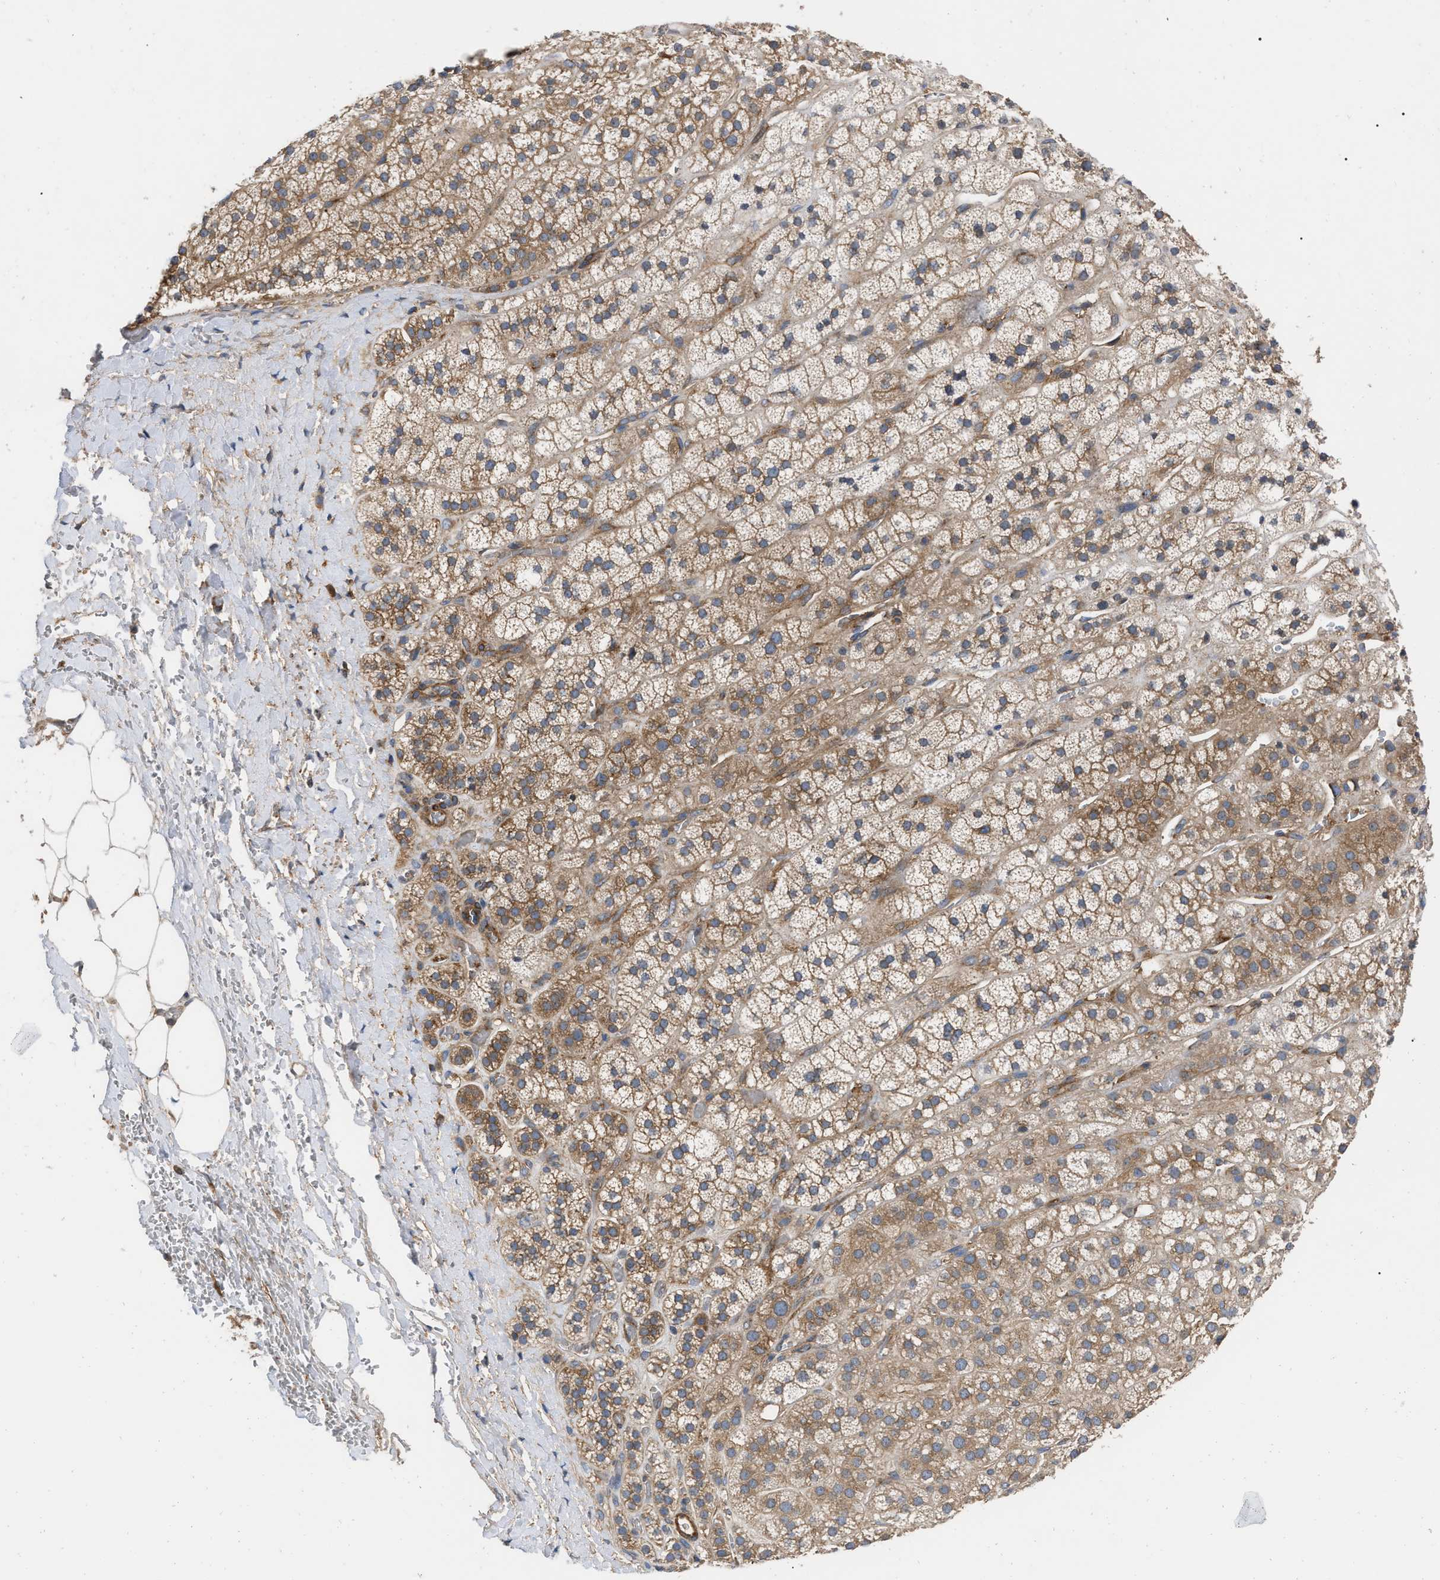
{"staining": {"intensity": "moderate", "quantity": ">75%", "location": "cytoplasmic/membranous"}, "tissue": "adrenal gland", "cell_type": "Glandular cells", "image_type": "normal", "snomed": [{"axis": "morphology", "description": "Normal tissue, NOS"}, {"axis": "topography", "description": "Adrenal gland"}], "caption": "Immunohistochemistry (IHC) histopathology image of normal adrenal gland stained for a protein (brown), which demonstrates medium levels of moderate cytoplasmic/membranous positivity in approximately >75% of glandular cells.", "gene": "RABEP1", "patient": {"sex": "male", "age": 56}}